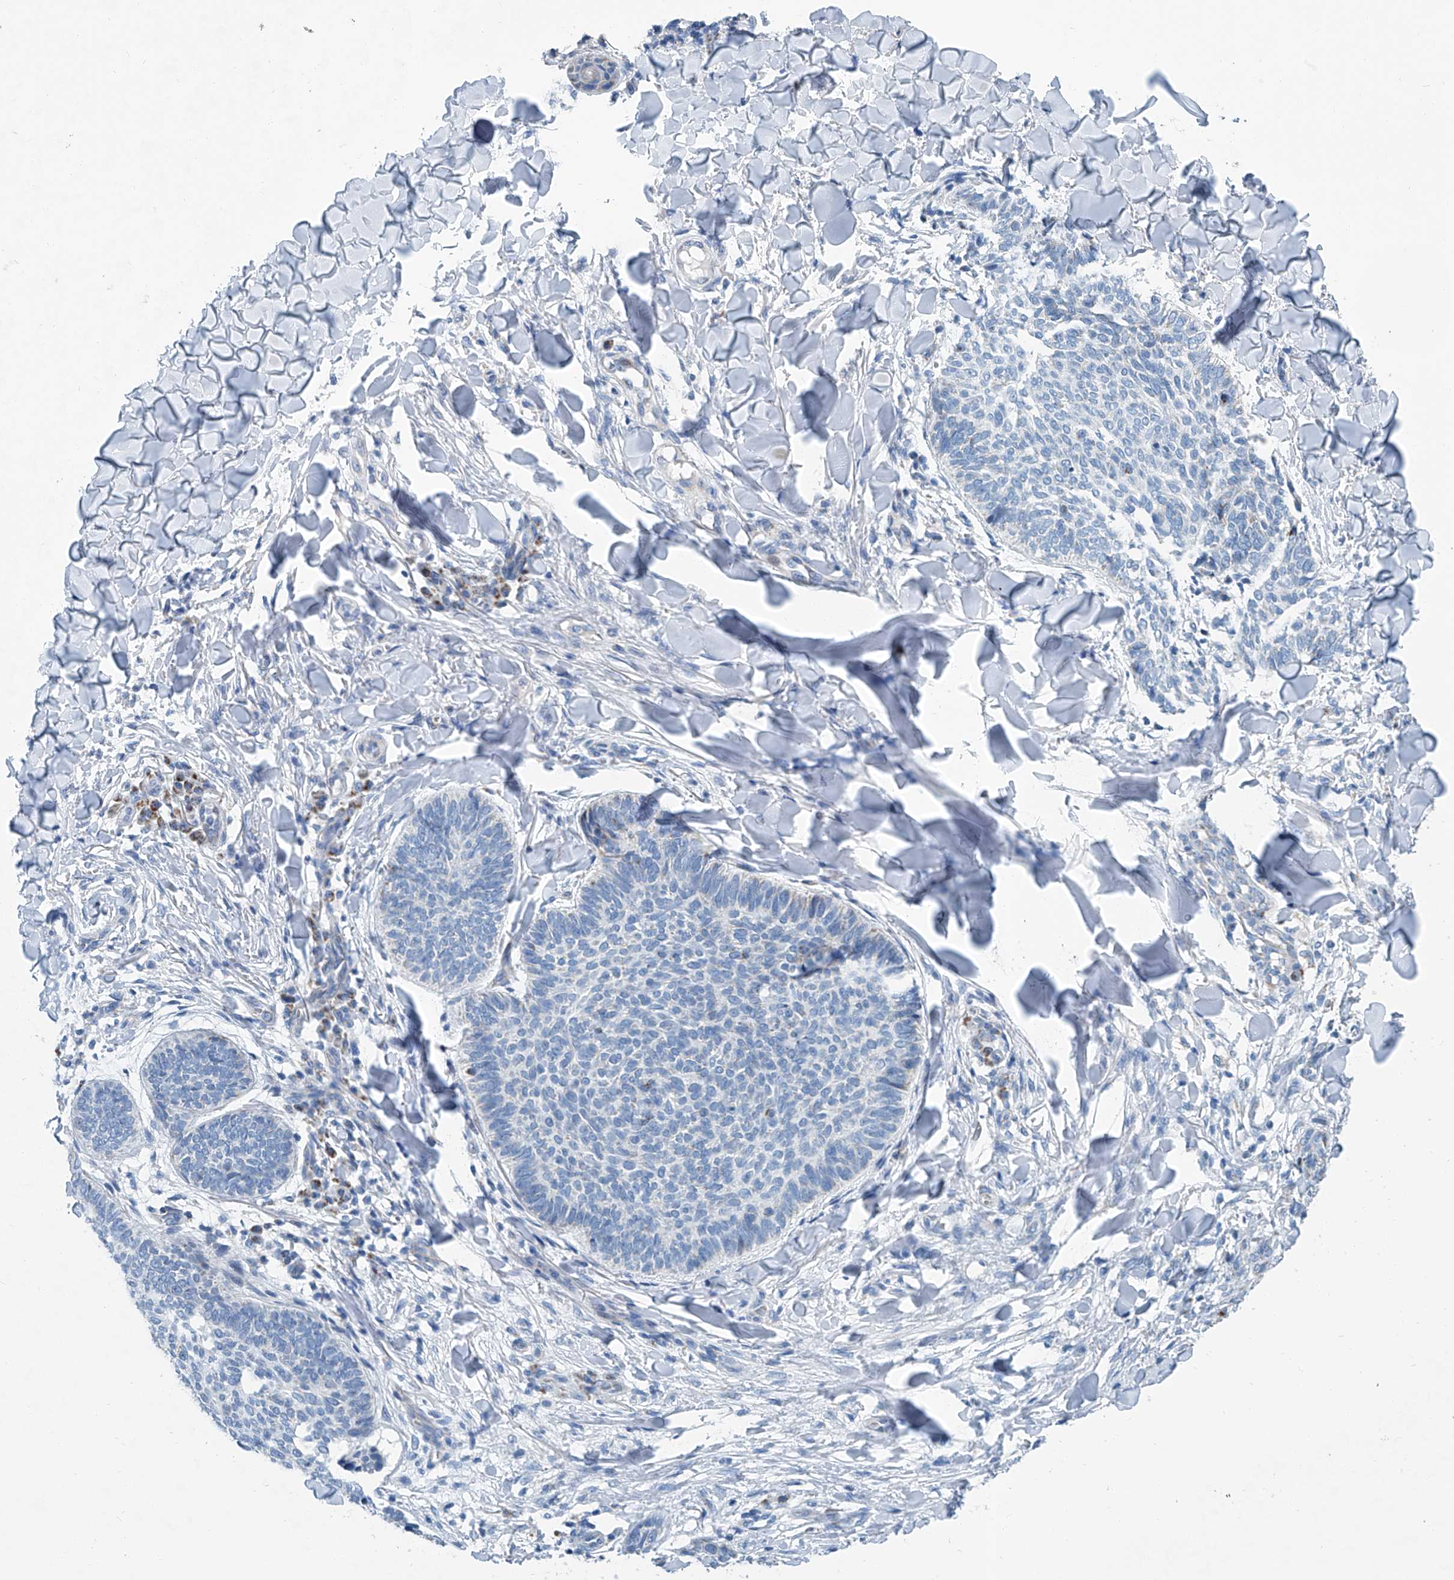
{"staining": {"intensity": "negative", "quantity": "none", "location": "none"}, "tissue": "skin cancer", "cell_type": "Tumor cells", "image_type": "cancer", "snomed": [{"axis": "morphology", "description": "Normal tissue, NOS"}, {"axis": "morphology", "description": "Basal cell carcinoma"}, {"axis": "topography", "description": "Skin"}], "caption": "High magnification brightfield microscopy of skin basal cell carcinoma stained with DAB (3,3'-diaminobenzidine) (brown) and counterstained with hematoxylin (blue): tumor cells show no significant positivity. (DAB IHC visualized using brightfield microscopy, high magnification).", "gene": "MT-ND1", "patient": {"sex": "male", "age": 50}}